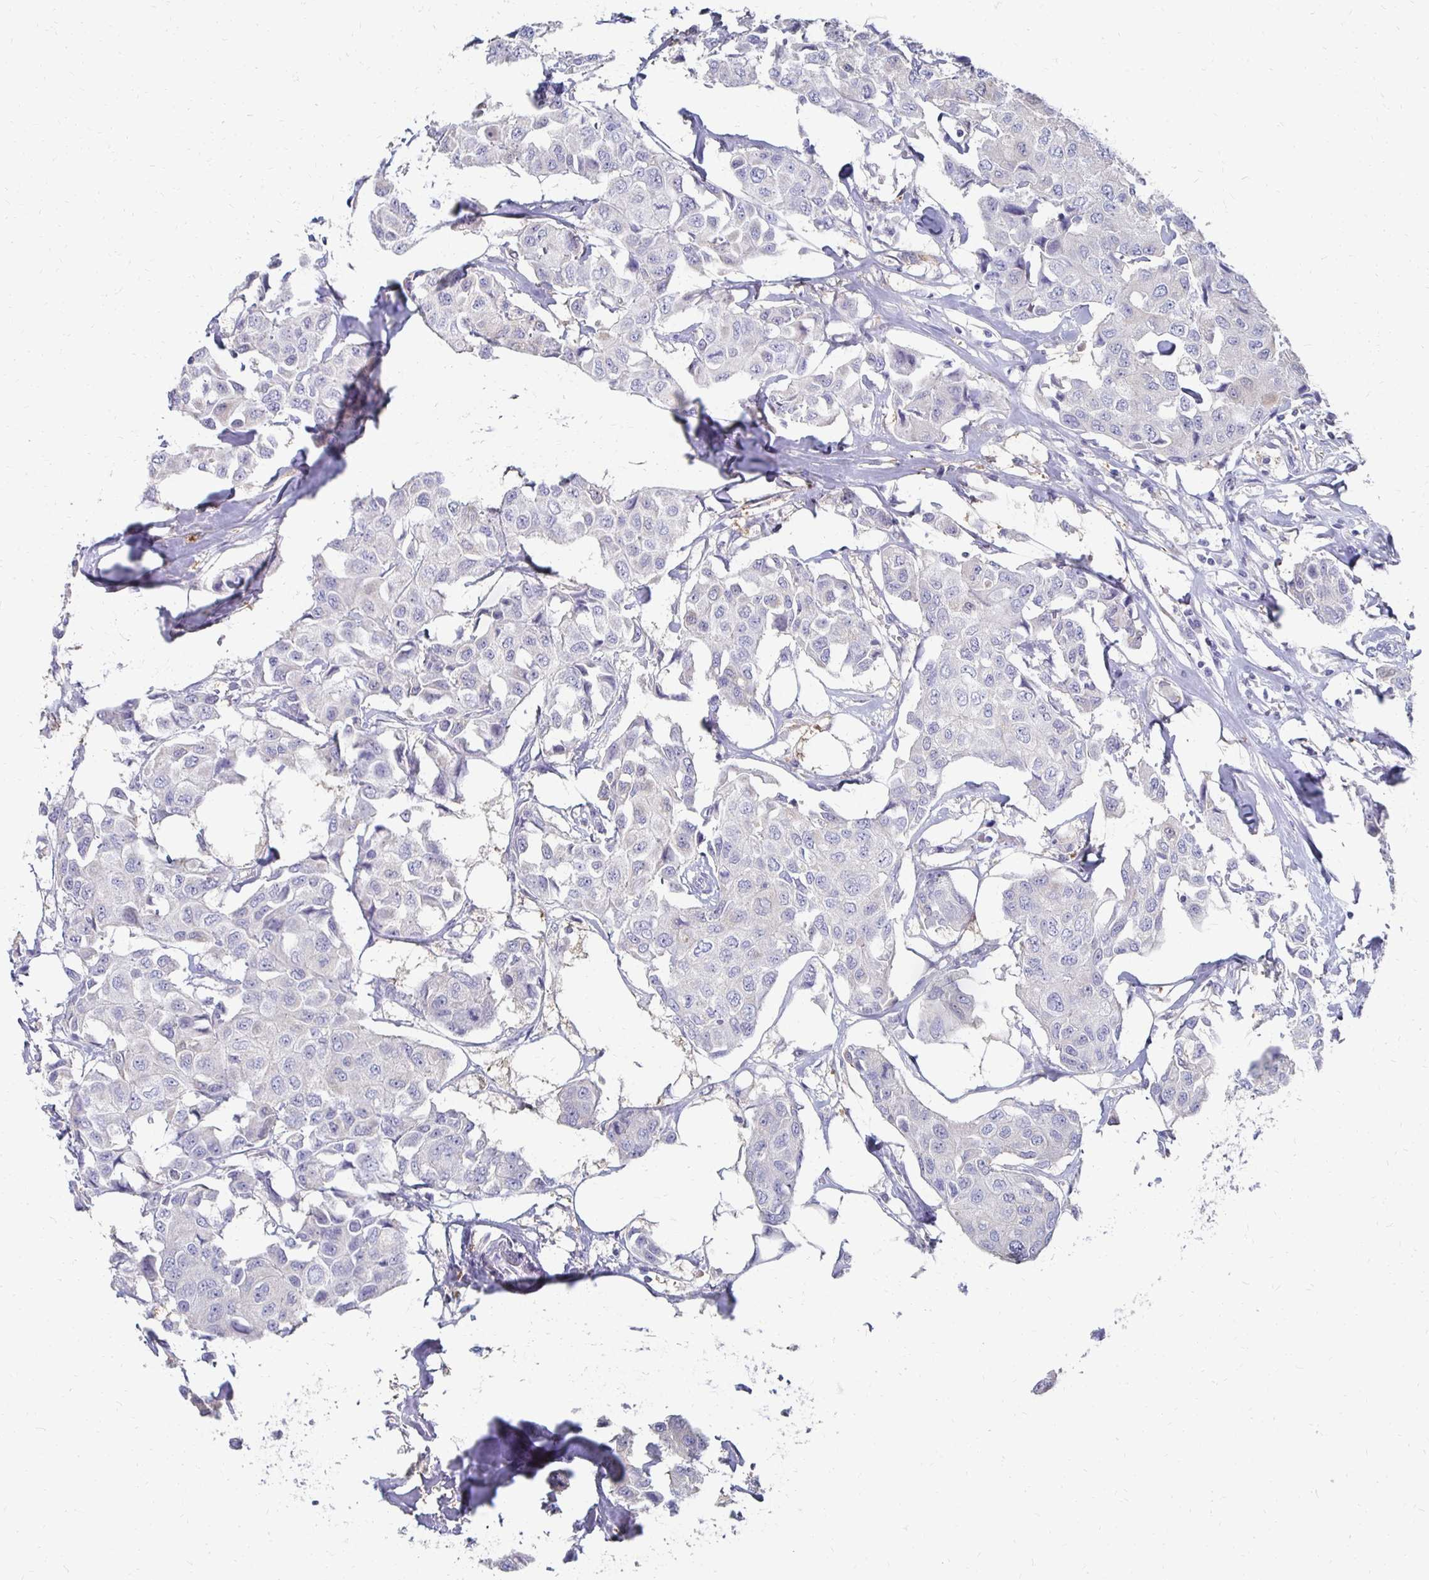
{"staining": {"intensity": "negative", "quantity": "none", "location": "none"}, "tissue": "breast cancer", "cell_type": "Tumor cells", "image_type": "cancer", "snomed": [{"axis": "morphology", "description": "Duct carcinoma"}, {"axis": "topography", "description": "Breast"}, {"axis": "topography", "description": "Lymph node"}], "caption": "Tumor cells show no significant staining in breast cancer (invasive ductal carcinoma). Brightfield microscopy of immunohistochemistry stained with DAB (brown) and hematoxylin (blue), captured at high magnification.", "gene": "SYCP3", "patient": {"sex": "female", "age": 80}}